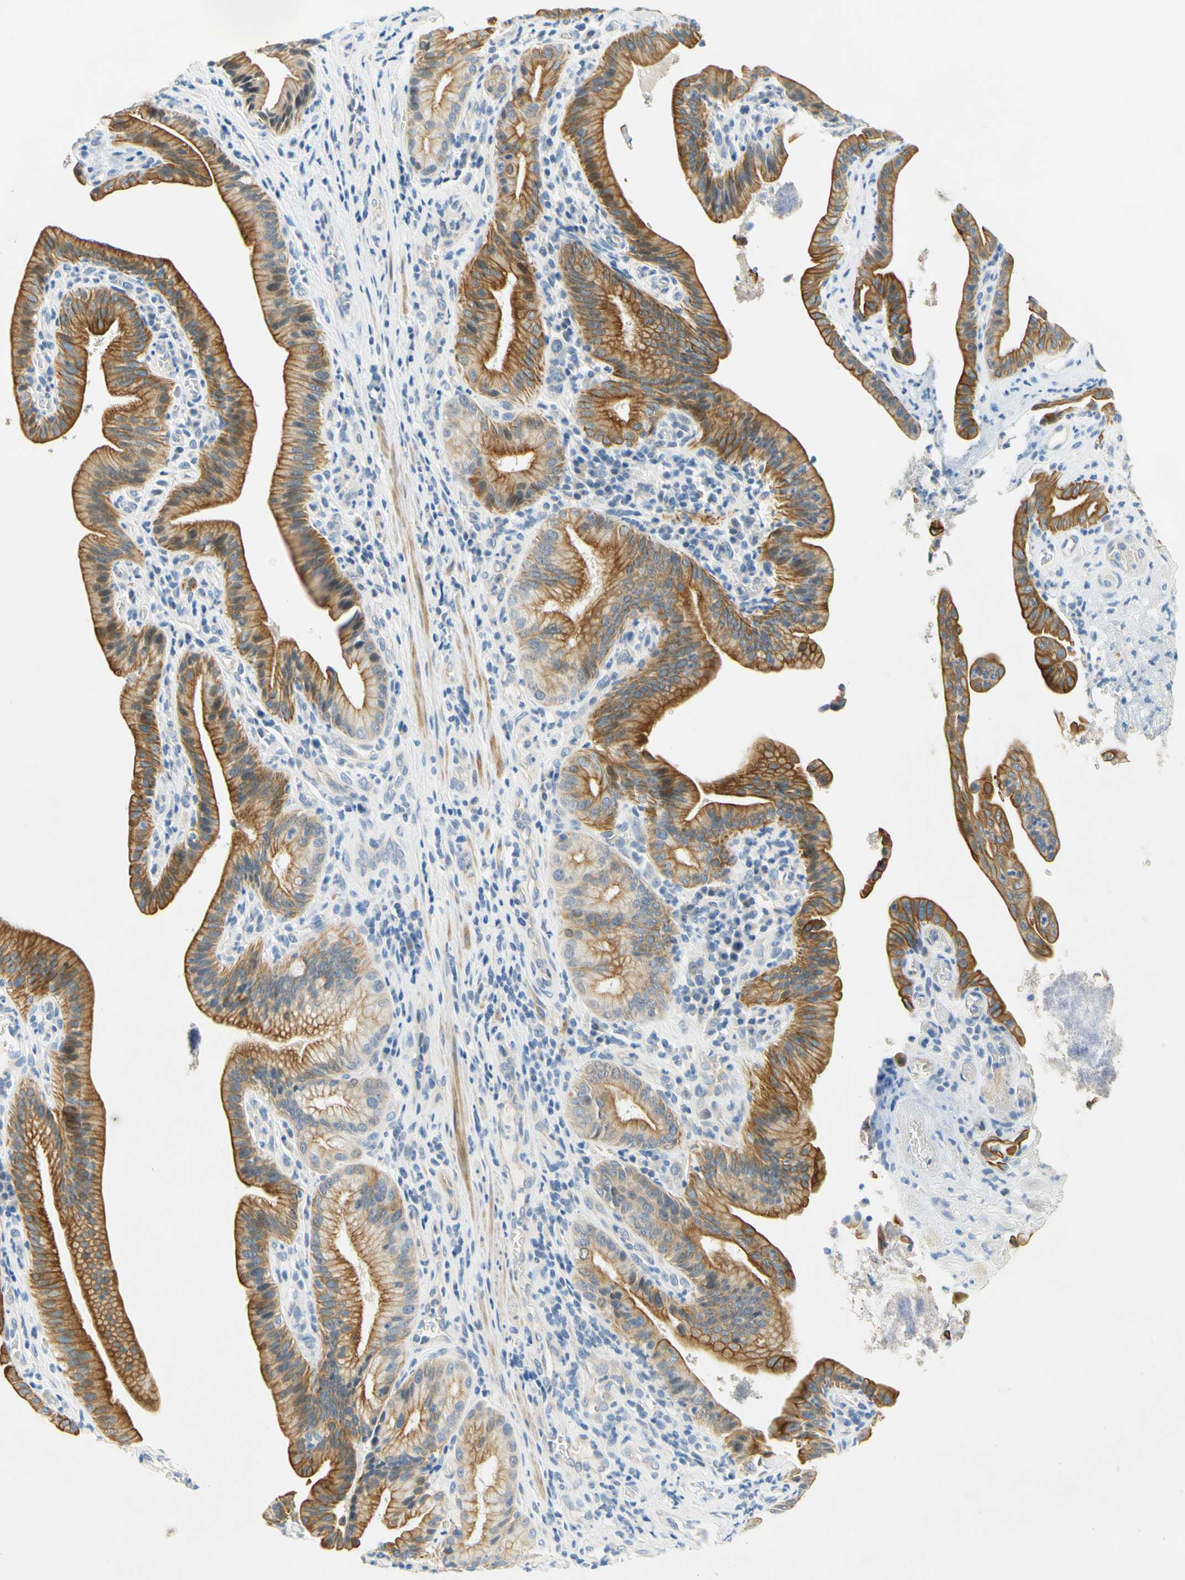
{"staining": {"intensity": "moderate", "quantity": ">75%", "location": "cytoplasmic/membranous"}, "tissue": "pancreatic cancer", "cell_type": "Tumor cells", "image_type": "cancer", "snomed": [{"axis": "morphology", "description": "Adenocarcinoma, NOS"}, {"axis": "topography", "description": "Pancreas"}], "caption": "Immunohistochemistry (IHC) of adenocarcinoma (pancreatic) reveals medium levels of moderate cytoplasmic/membranous staining in approximately >75% of tumor cells.", "gene": "ENTREP2", "patient": {"sex": "female", "age": 75}}